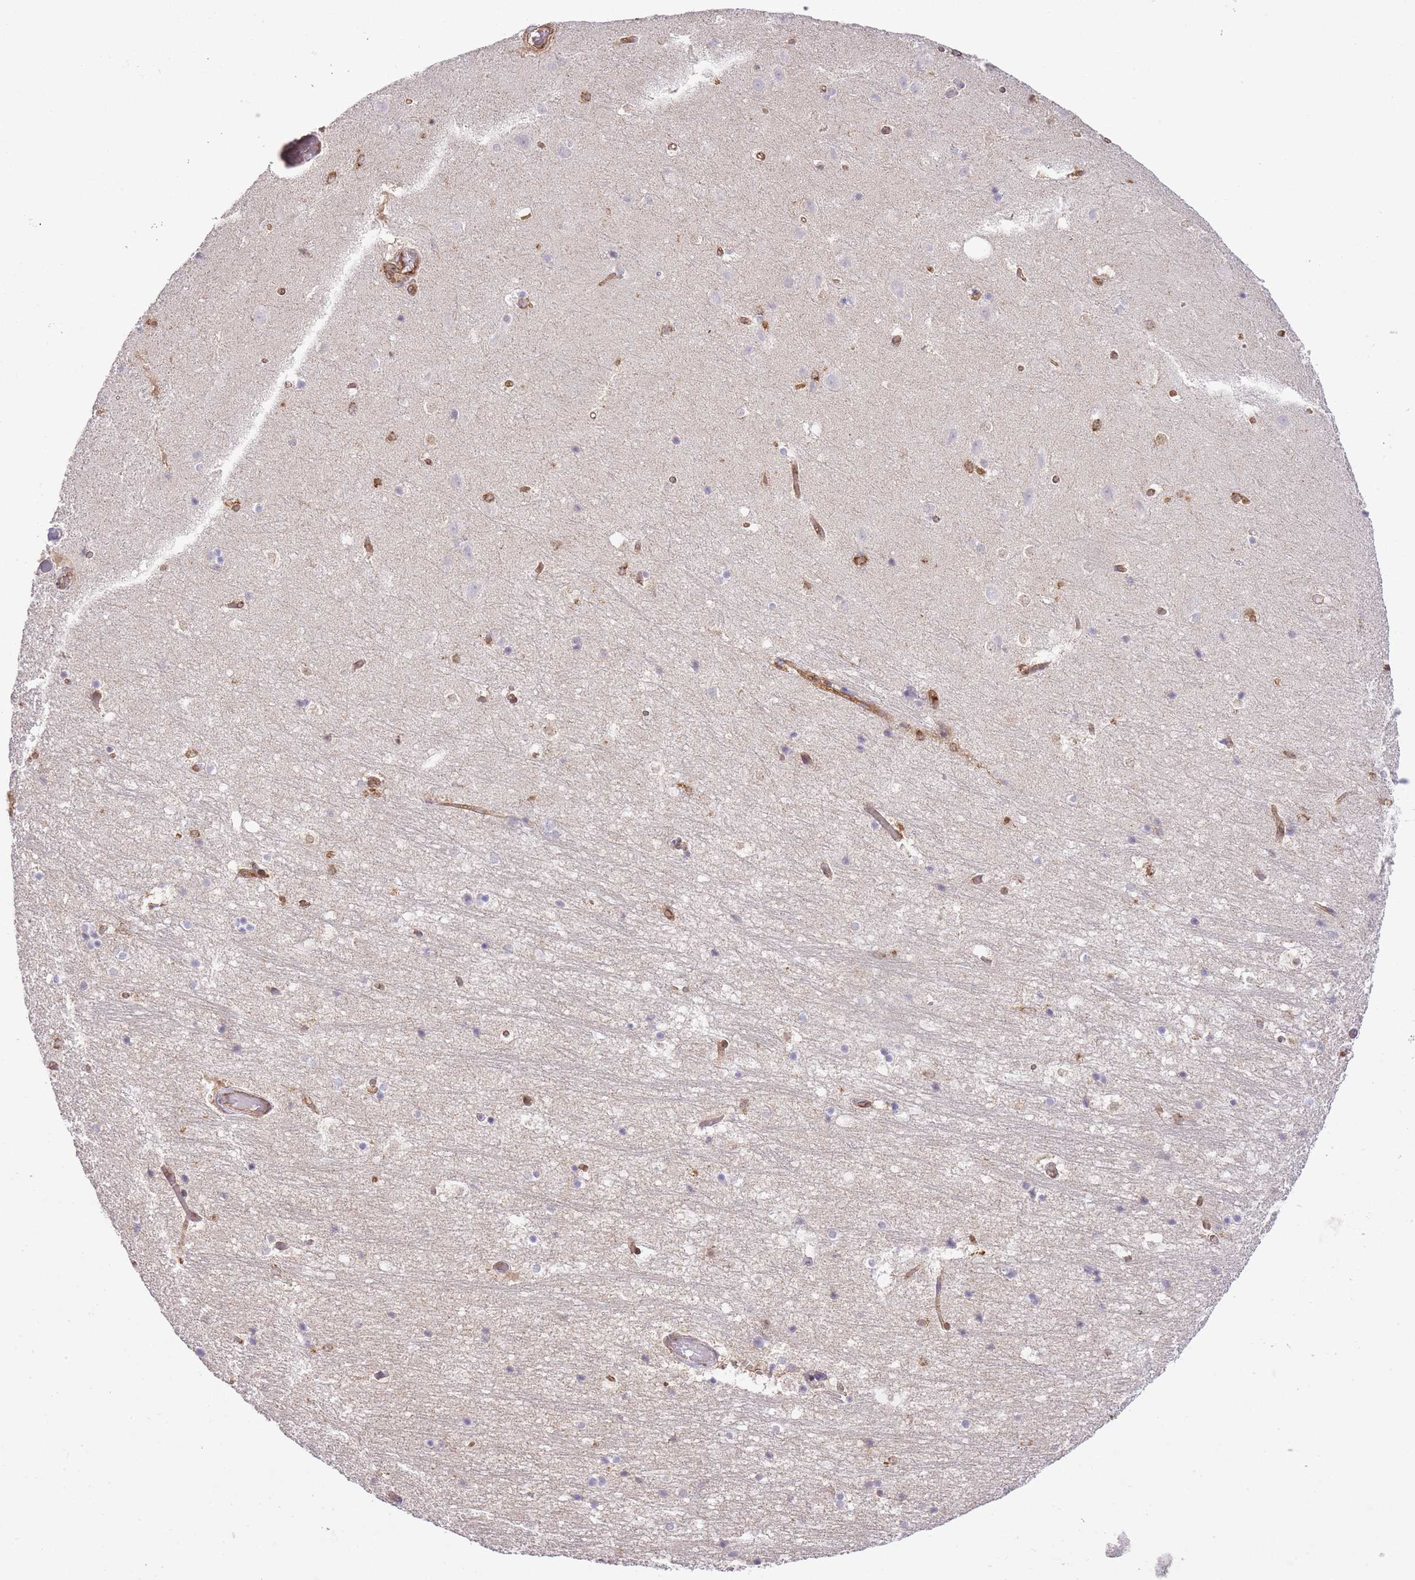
{"staining": {"intensity": "negative", "quantity": "none", "location": "none"}, "tissue": "hippocampus", "cell_type": "Glial cells", "image_type": "normal", "snomed": [{"axis": "morphology", "description": "Normal tissue, NOS"}, {"axis": "topography", "description": "Hippocampus"}], "caption": "The immunohistochemistry histopathology image has no significant expression in glial cells of hippocampus.", "gene": "MSN", "patient": {"sex": "female", "age": 52}}